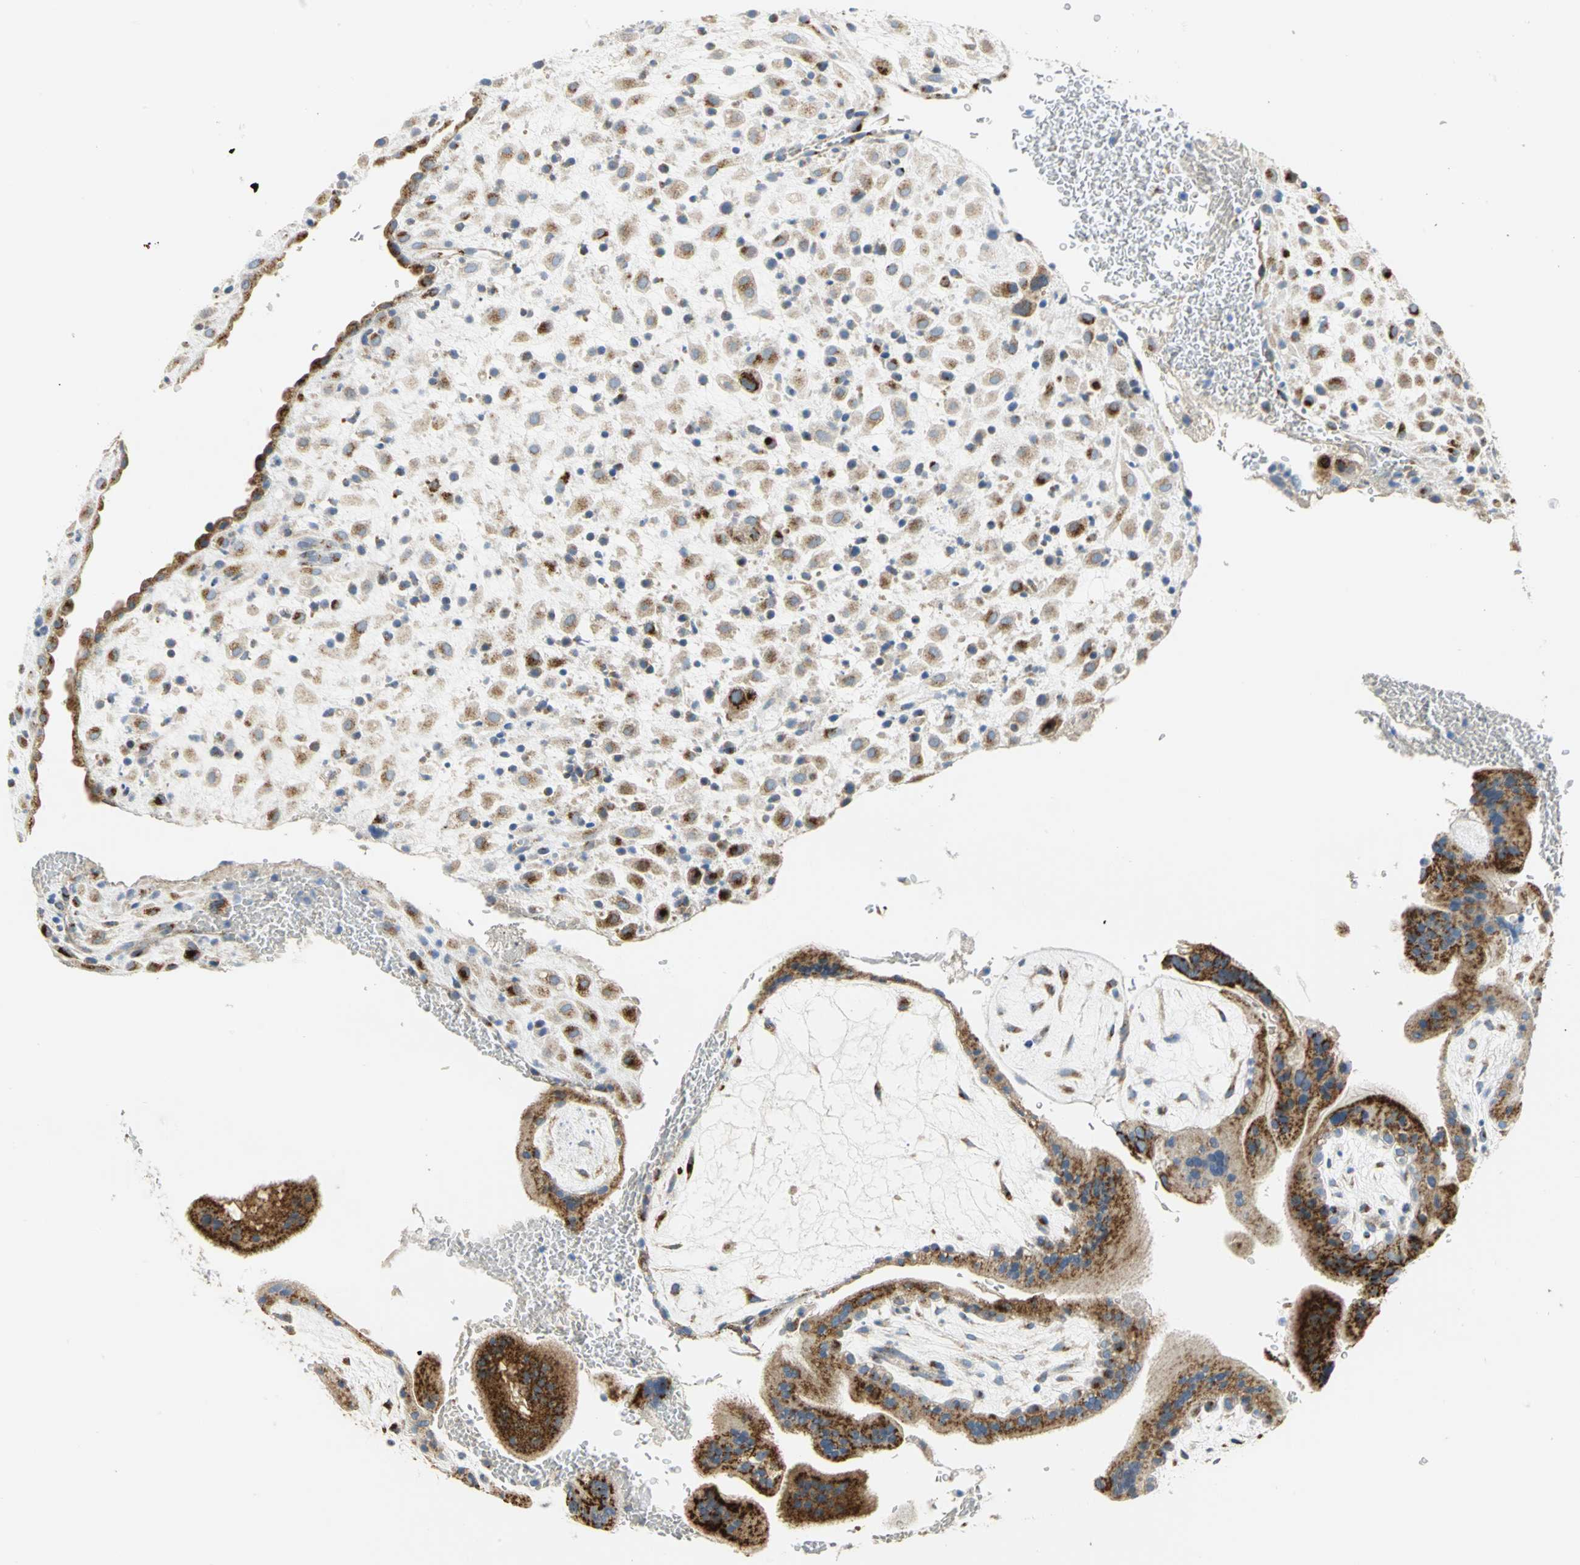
{"staining": {"intensity": "strong", "quantity": ">75%", "location": "cytoplasmic/membranous"}, "tissue": "placenta", "cell_type": "Decidual cells", "image_type": "normal", "snomed": [{"axis": "morphology", "description": "Normal tissue, NOS"}, {"axis": "topography", "description": "Placenta"}], "caption": "Immunohistochemistry staining of normal placenta, which exhibits high levels of strong cytoplasmic/membranous positivity in approximately >75% of decidual cells indicating strong cytoplasmic/membranous protein expression. The staining was performed using DAB (brown) for protein detection and nuclei were counterstained in hematoxylin (blue).", "gene": "GPR3", "patient": {"sex": "female", "age": 35}}